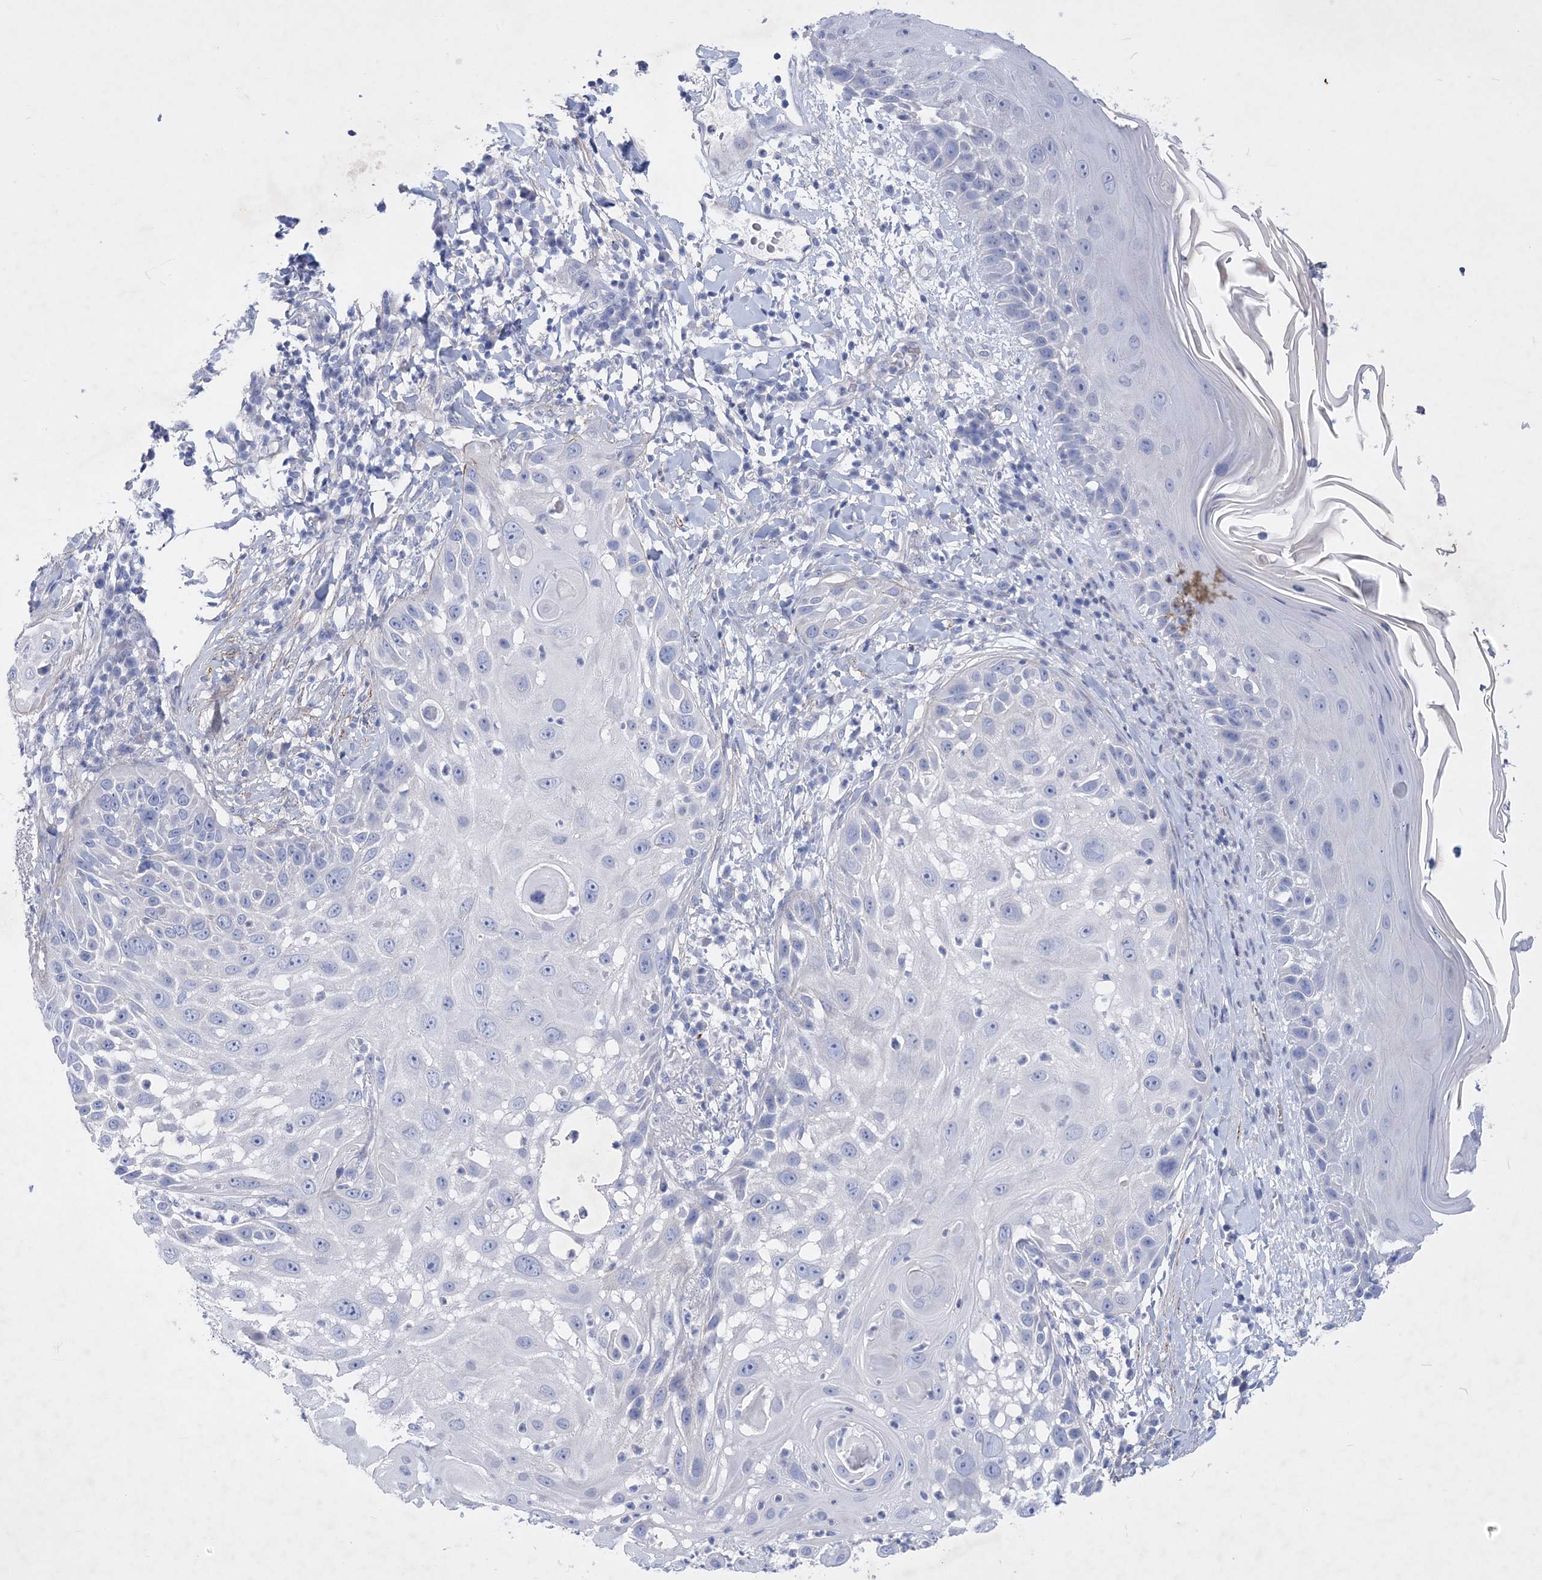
{"staining": {"intensity": "negative", "quantity": "none", "location": "none"}, "tissue": "skin cancer", "cell_type": "Tumor cells", "image_type": "cancer", "snomed": [{"axis": "morphology", "description": "Squamous cell carcinoma, NOS"}, {"axis": "topography", "description": "Skin"}], "caption": "Protein analysis of squamous cell carcinoma (skin) shows no significant expression in tumor cells.", "gene": "WDR74", "patient": {"sex": "female", "age": 44}}